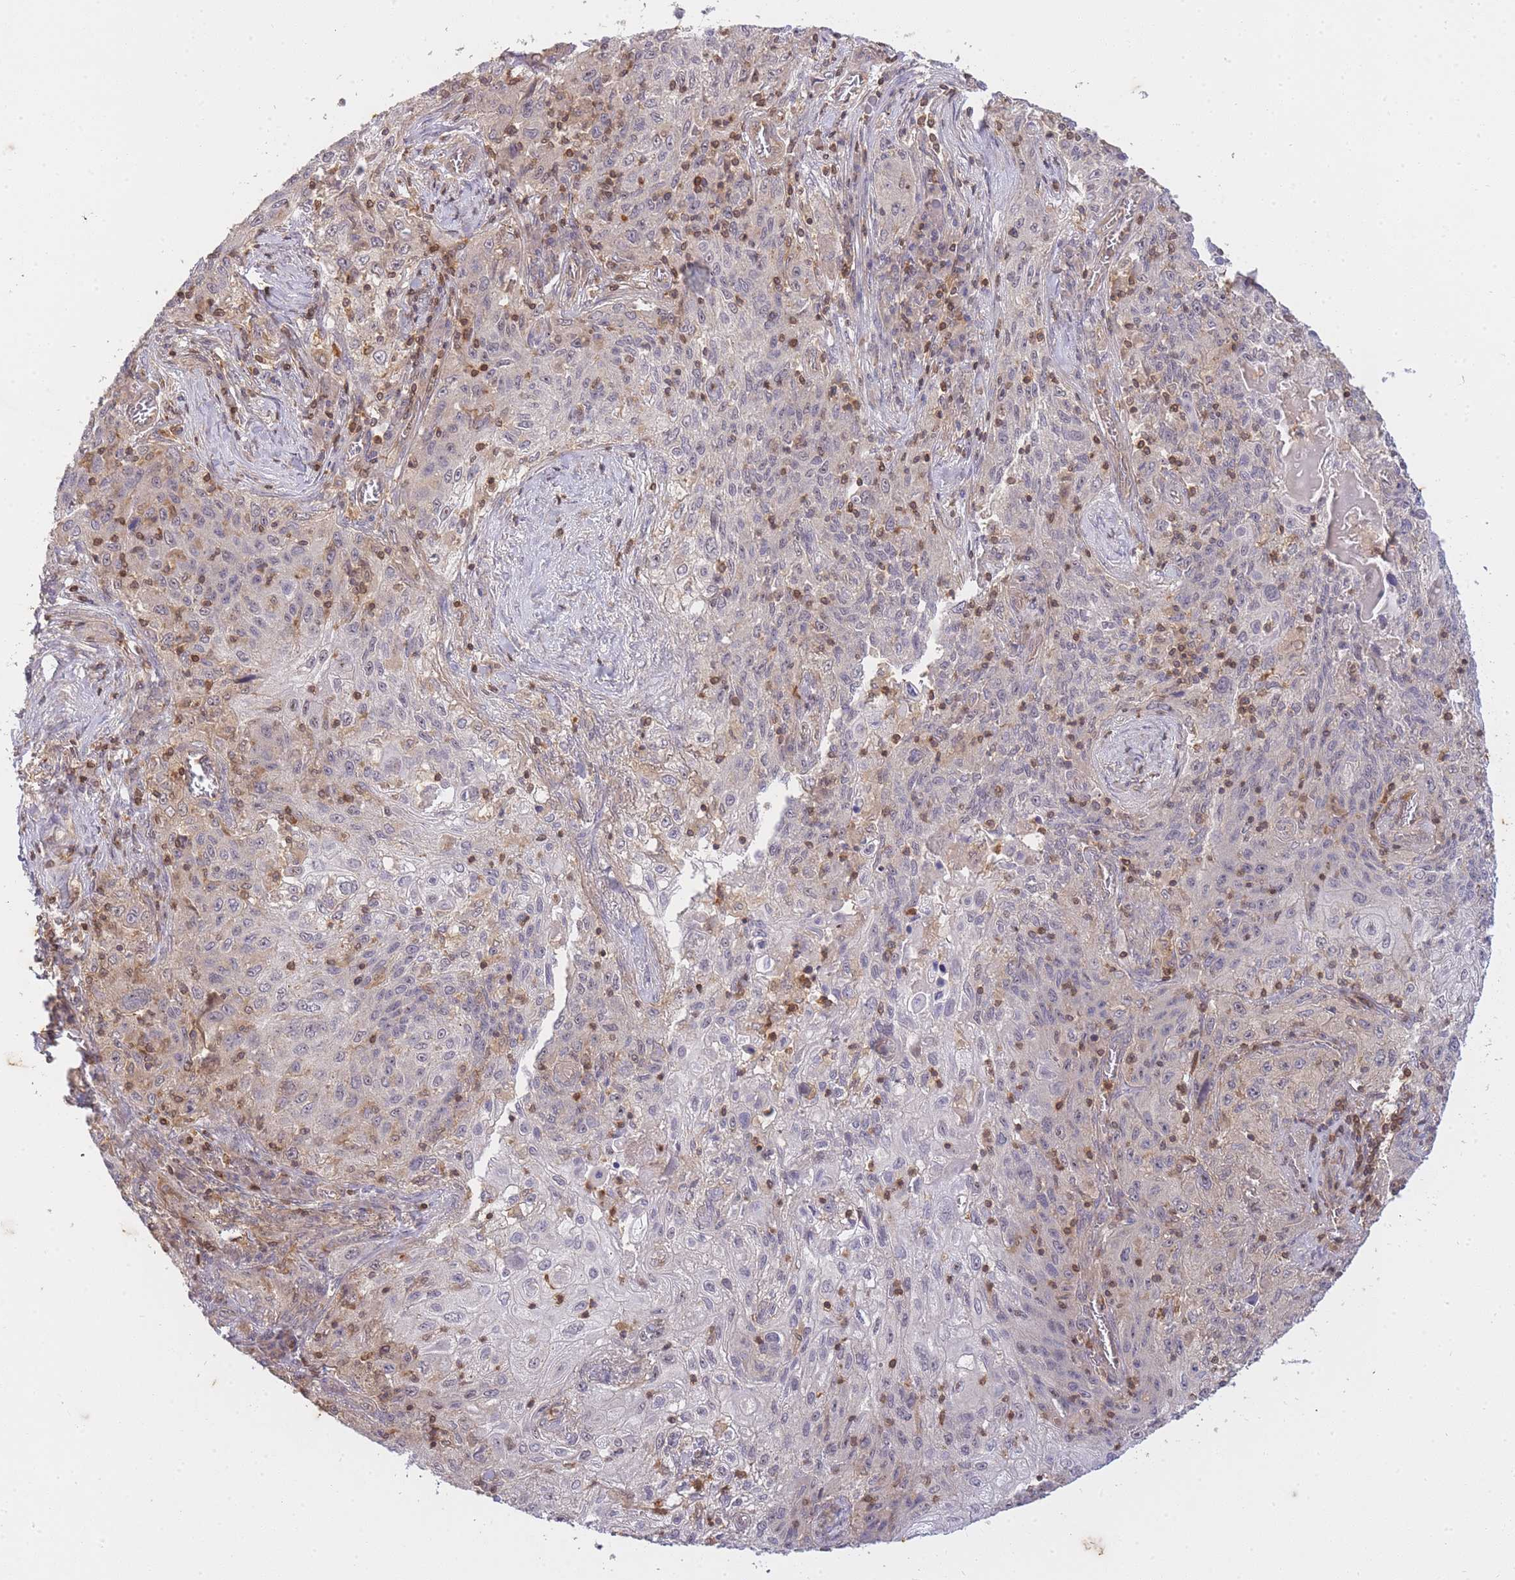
{"staining": {"intensity": "negative", "quantity": "none", "location": "none"}, "tissue": "lung cancer", "cell_type": "Tumor cells", "image_type": "cancer", "snomed": [{"axis": "morphology", "description": "Squamous cell carcinoma, NOS"}, {"axis": "topography", "description": "Lung"}], "caption": "Immunohistochemistry (IHC) histopathology image of neoplastic tissue: human lung squamous cell carcinoma stained with DAB (3,3'-diaminobenzidine) displays no significant protein staining in tumor cells.", "gene": "ST8SIA4", "patient": {"sex": "female", "age": 69}}